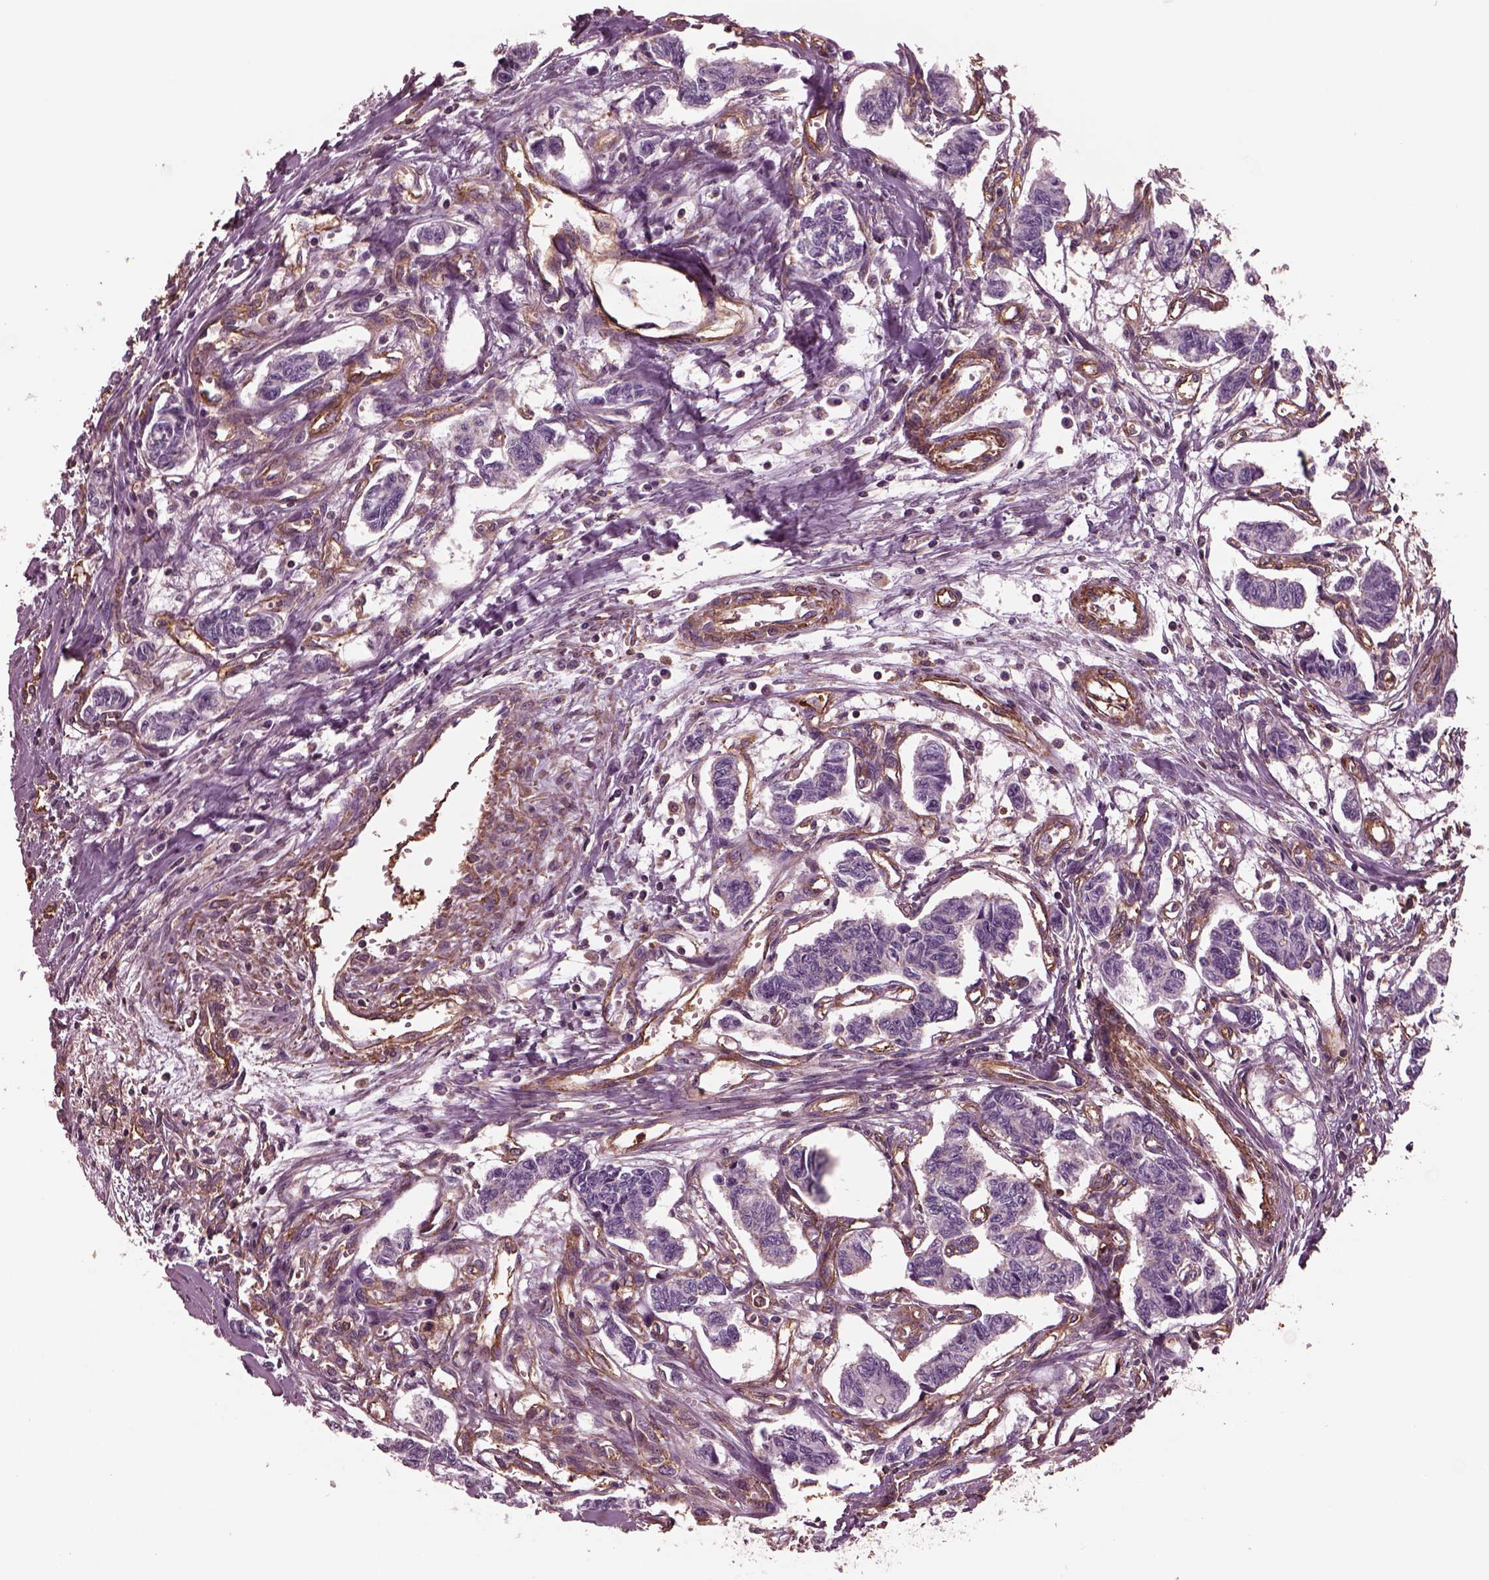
{"staining": {"intensity": "negative", "quantity": "none", "location": "none"}, "tissue": "carcinoid", "cell_type": "Tumor cells", "image_type": "cancer", "snomed": [{"axis": "morphology", "description": "Carcinoid, malignant, NOS"}, {"axis": "topography", "description": "Kidney"}], "caption": "IHC micrograph of human malignant carcinoid stained for a protein (brown), which demonstrates no positivity in tumor cells. (DAB IHC with hematoxylin counter stain).", "gene": "MYL6", "patient": {"sex": "female", "age": 41}}